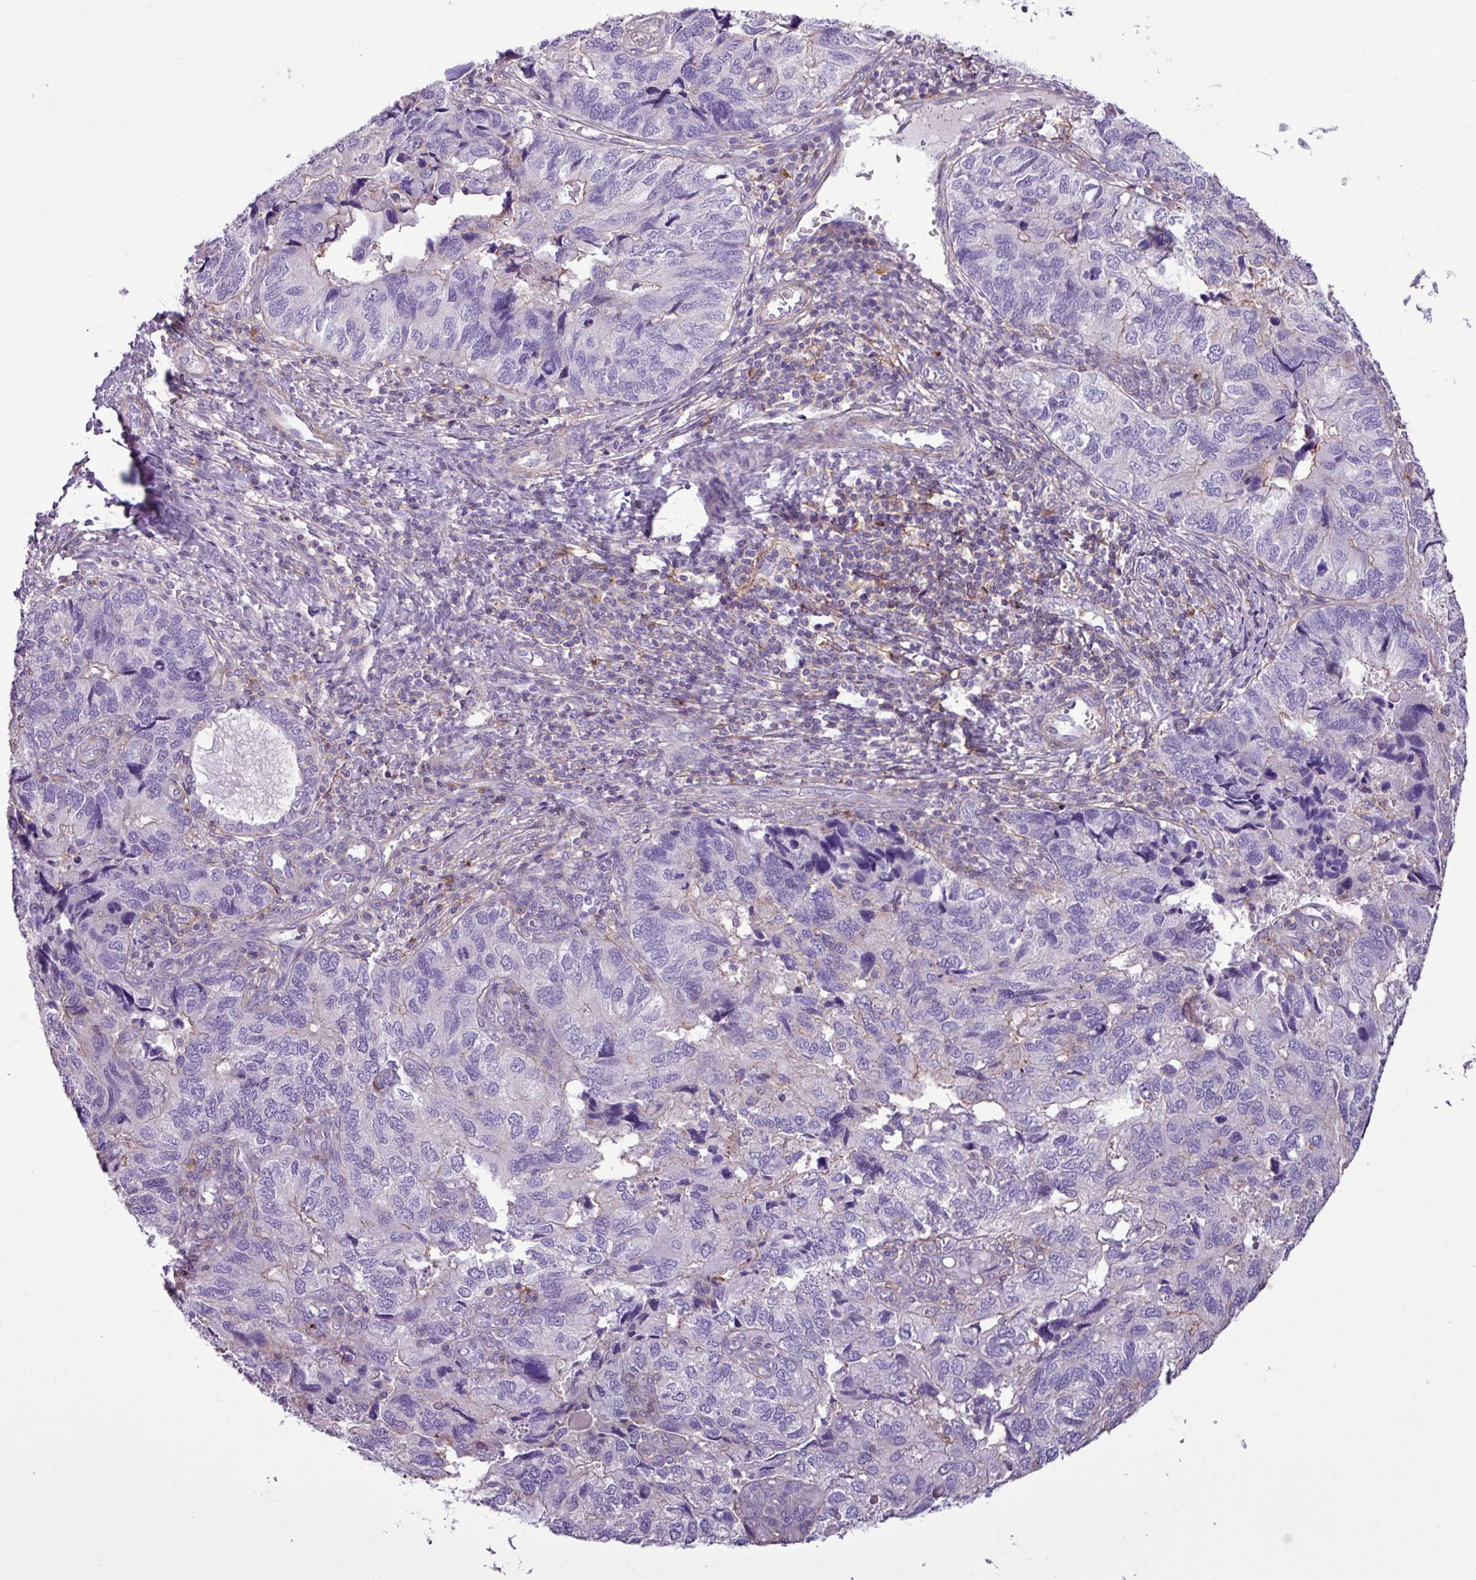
{"staining": {"intensity": "weak", "quantity": "<25%", "location": "cytoplasmic/membranous"}, "tissue": "endometrial cancer", "cell_type": "Tumor cells", "image_type": "cancer", "snomed": [{"axis": "morphology", "description": "Carcinoma, NOS"}, {"axis": "topography", "description": "Uterus"}], "caption": "IHC histopathology image of neoplastic tissue: endometrial cancer stained with DAB shows no significant protein positivity in tumor cells. (Stains: DAB (3,3'-diaminobenzidine) immunohistochemistry (IHC) with hematoxylin counter stain, Microscopy: brightfield microscopy at high magnification).", "gene": "ZNF334", "patient": {"sex": "female", "age": 76}}